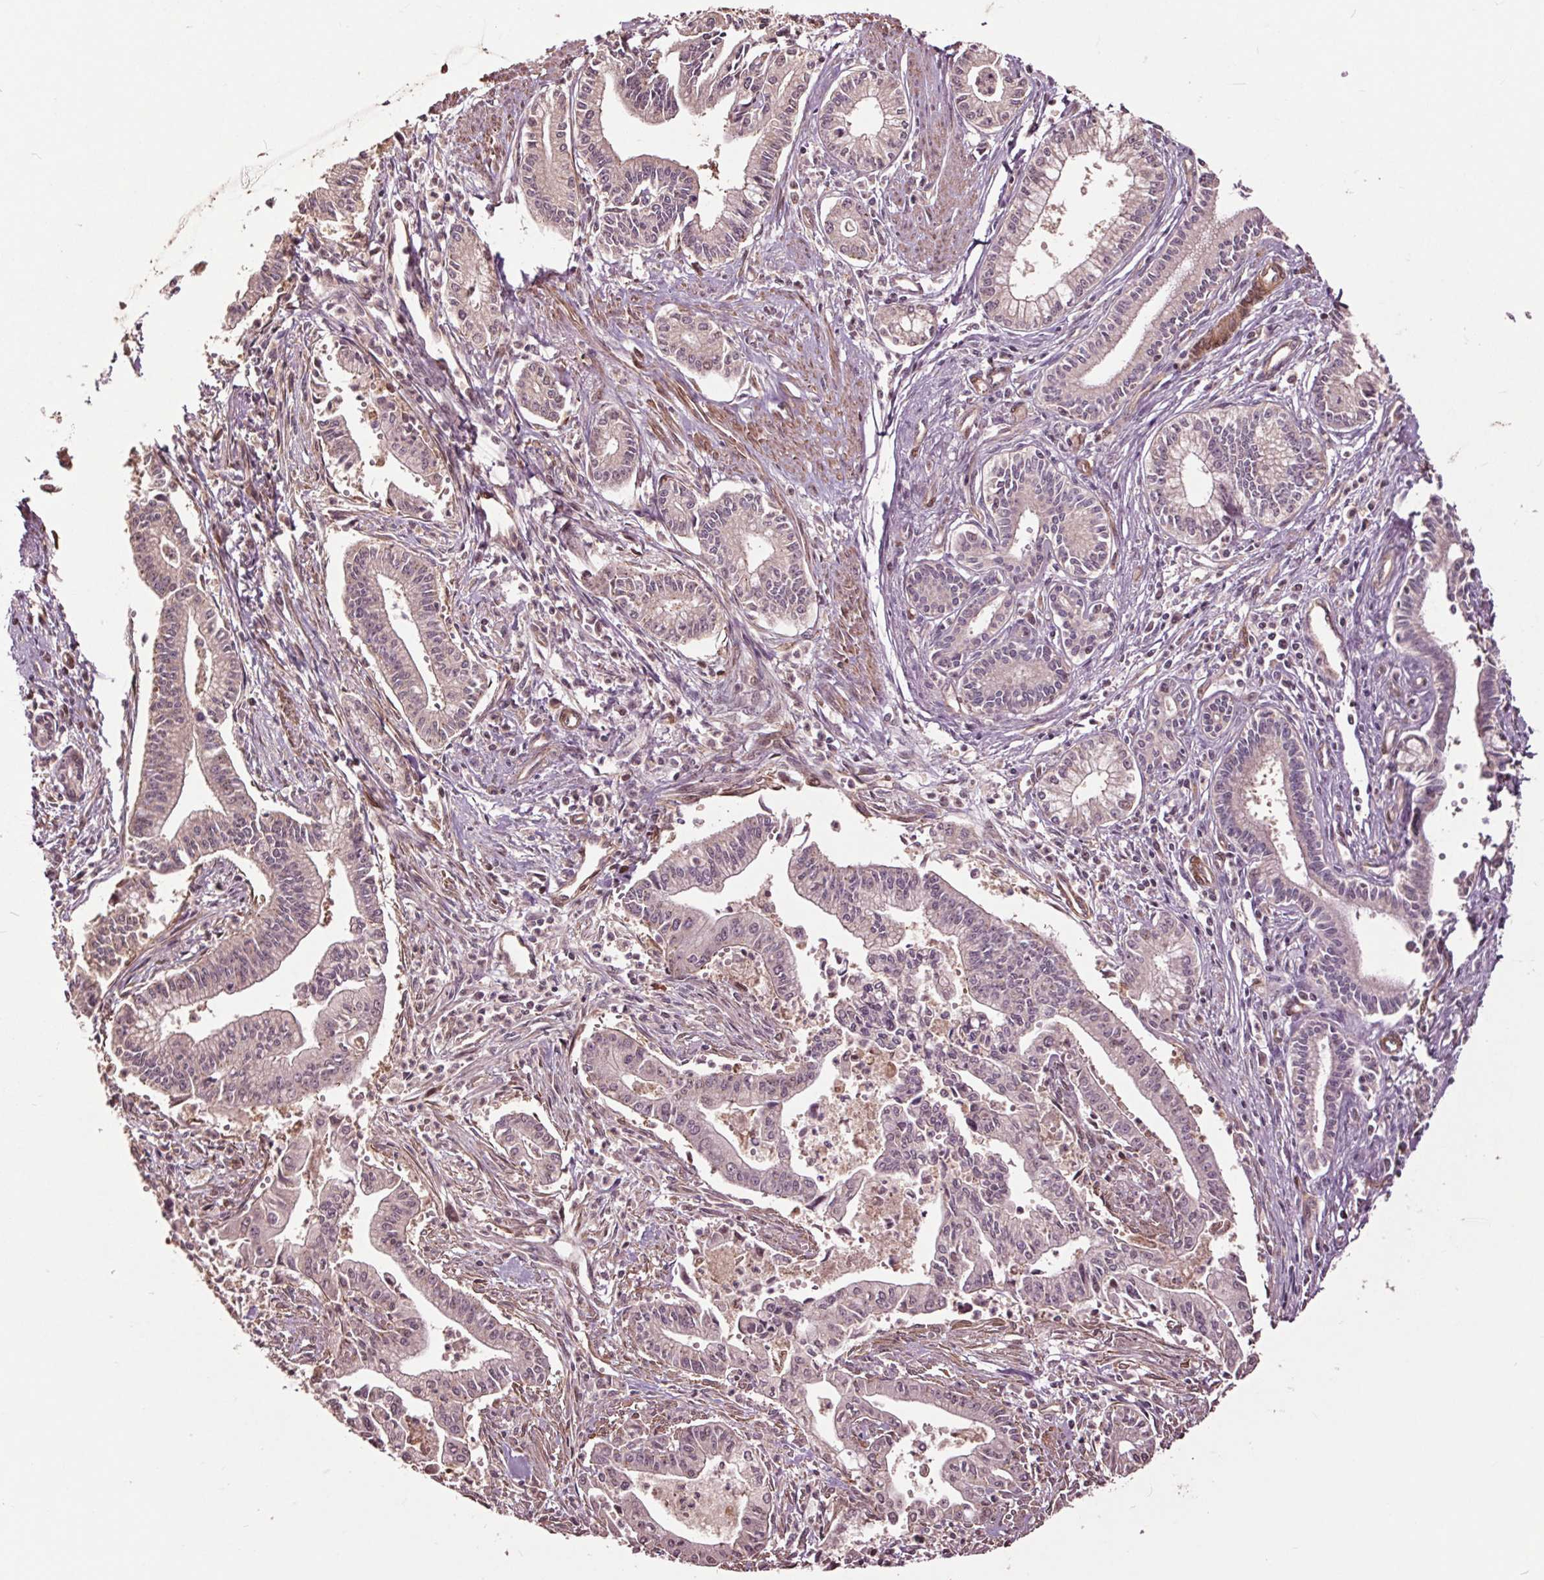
{"staining": {"intensity": "weak", "quantity": ">75%", "location": "cytoplasmic/membranous,nuclear"}, "tissue": "pancreatic cancer", "cell_type": "Tumor cells", "image_type": "cancer", "snomed": [{"axis": "morphology", "description": "Adenocarcinoma, NOS"}, {"axis": "topography", "description": "Pancreas"}], "caption": "Human pancreatic cancer stained with a protein marker exhibits weak staining in tumor cells.", "gene": "CEP95", "patient": {"sex": "female", "age": 65}}